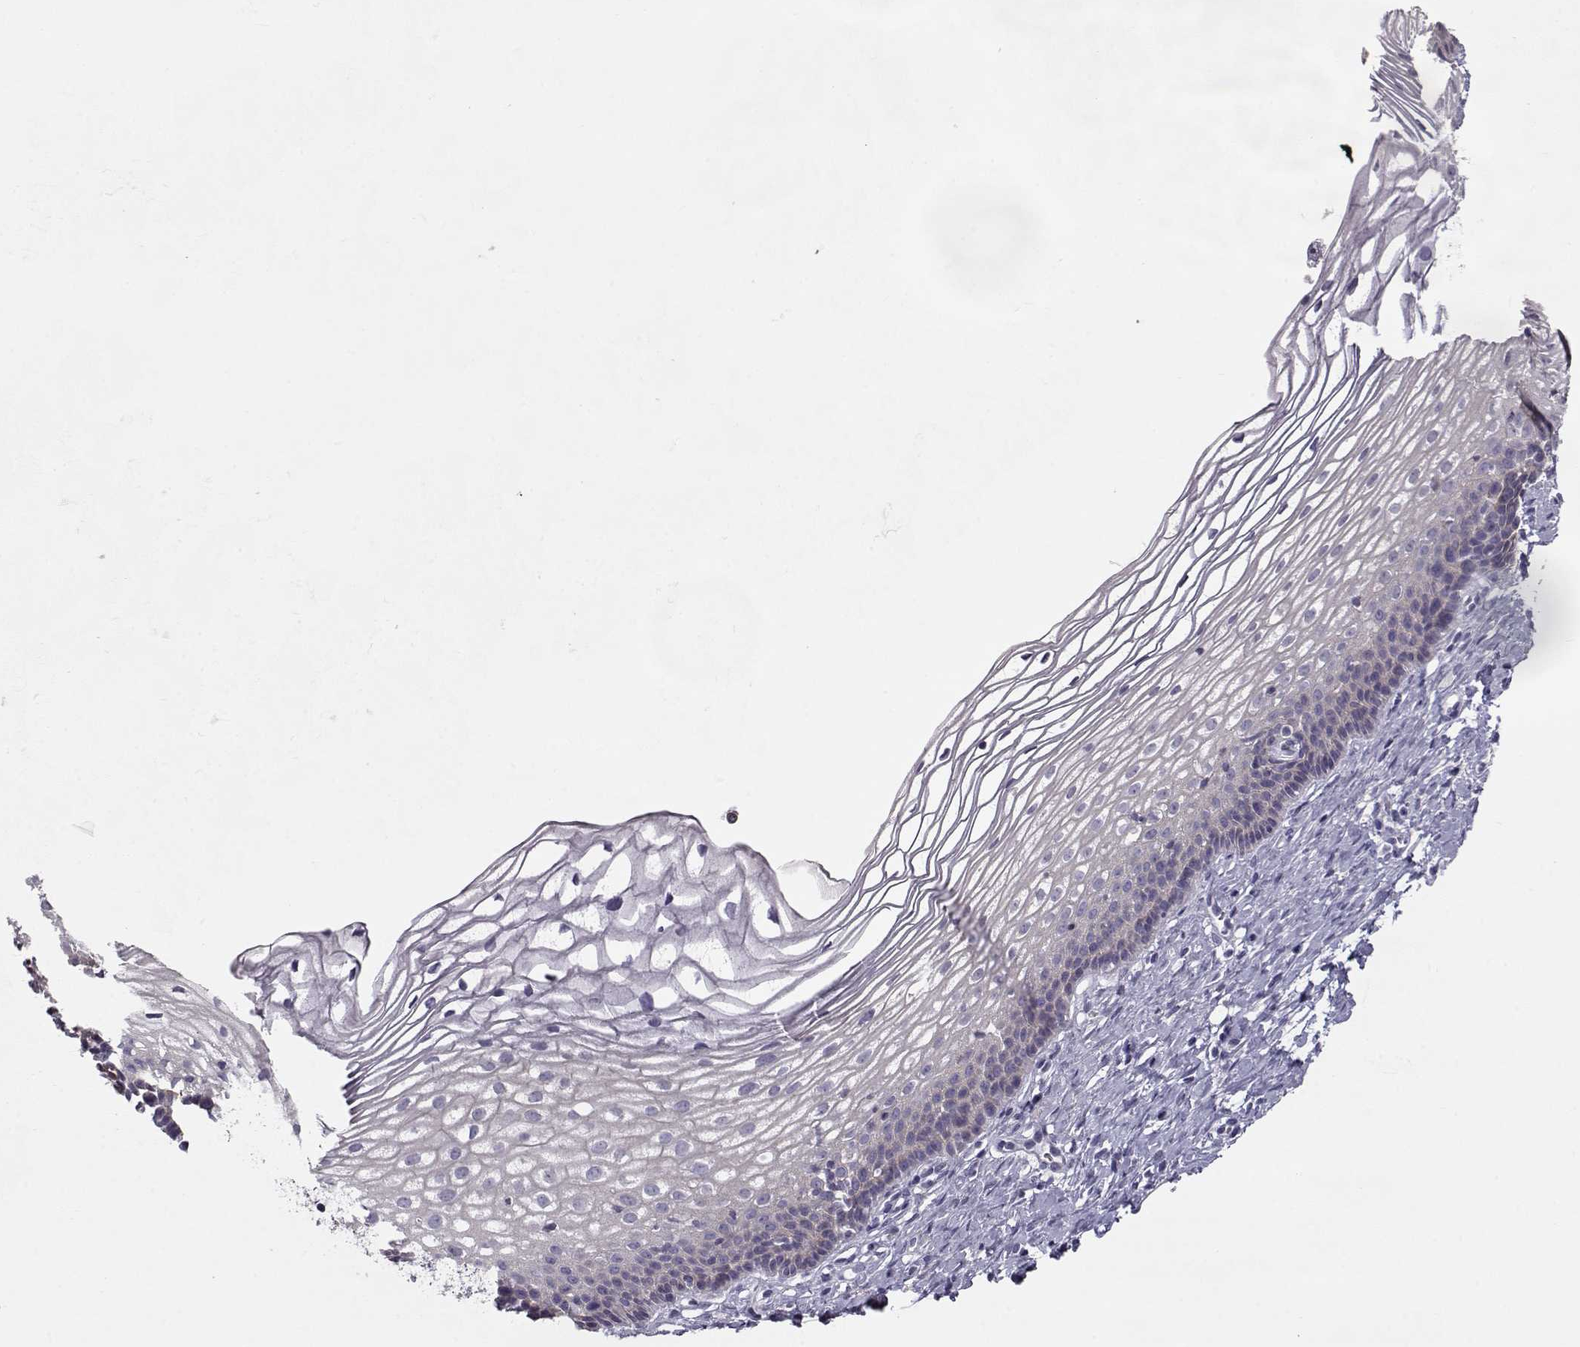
{"staining": {"intensity": "negative", "quantity": "none", "location": "none"}, "tissue": "cervix", "cell_type": "Glandular cells", "image_type": "normal", "snomed": [{"axis": "morphology", "description": "Normal tissue, NOS"}, {"axis": "topography", "description": "Cervix"}], "caption": "Immunohistochemistry micrograph of normal human cervix stained for a protein (brown), which exhibits no staining in glandular cells.", "gene": "GRK1", "patient": {"sex": "female", "age": 39}}